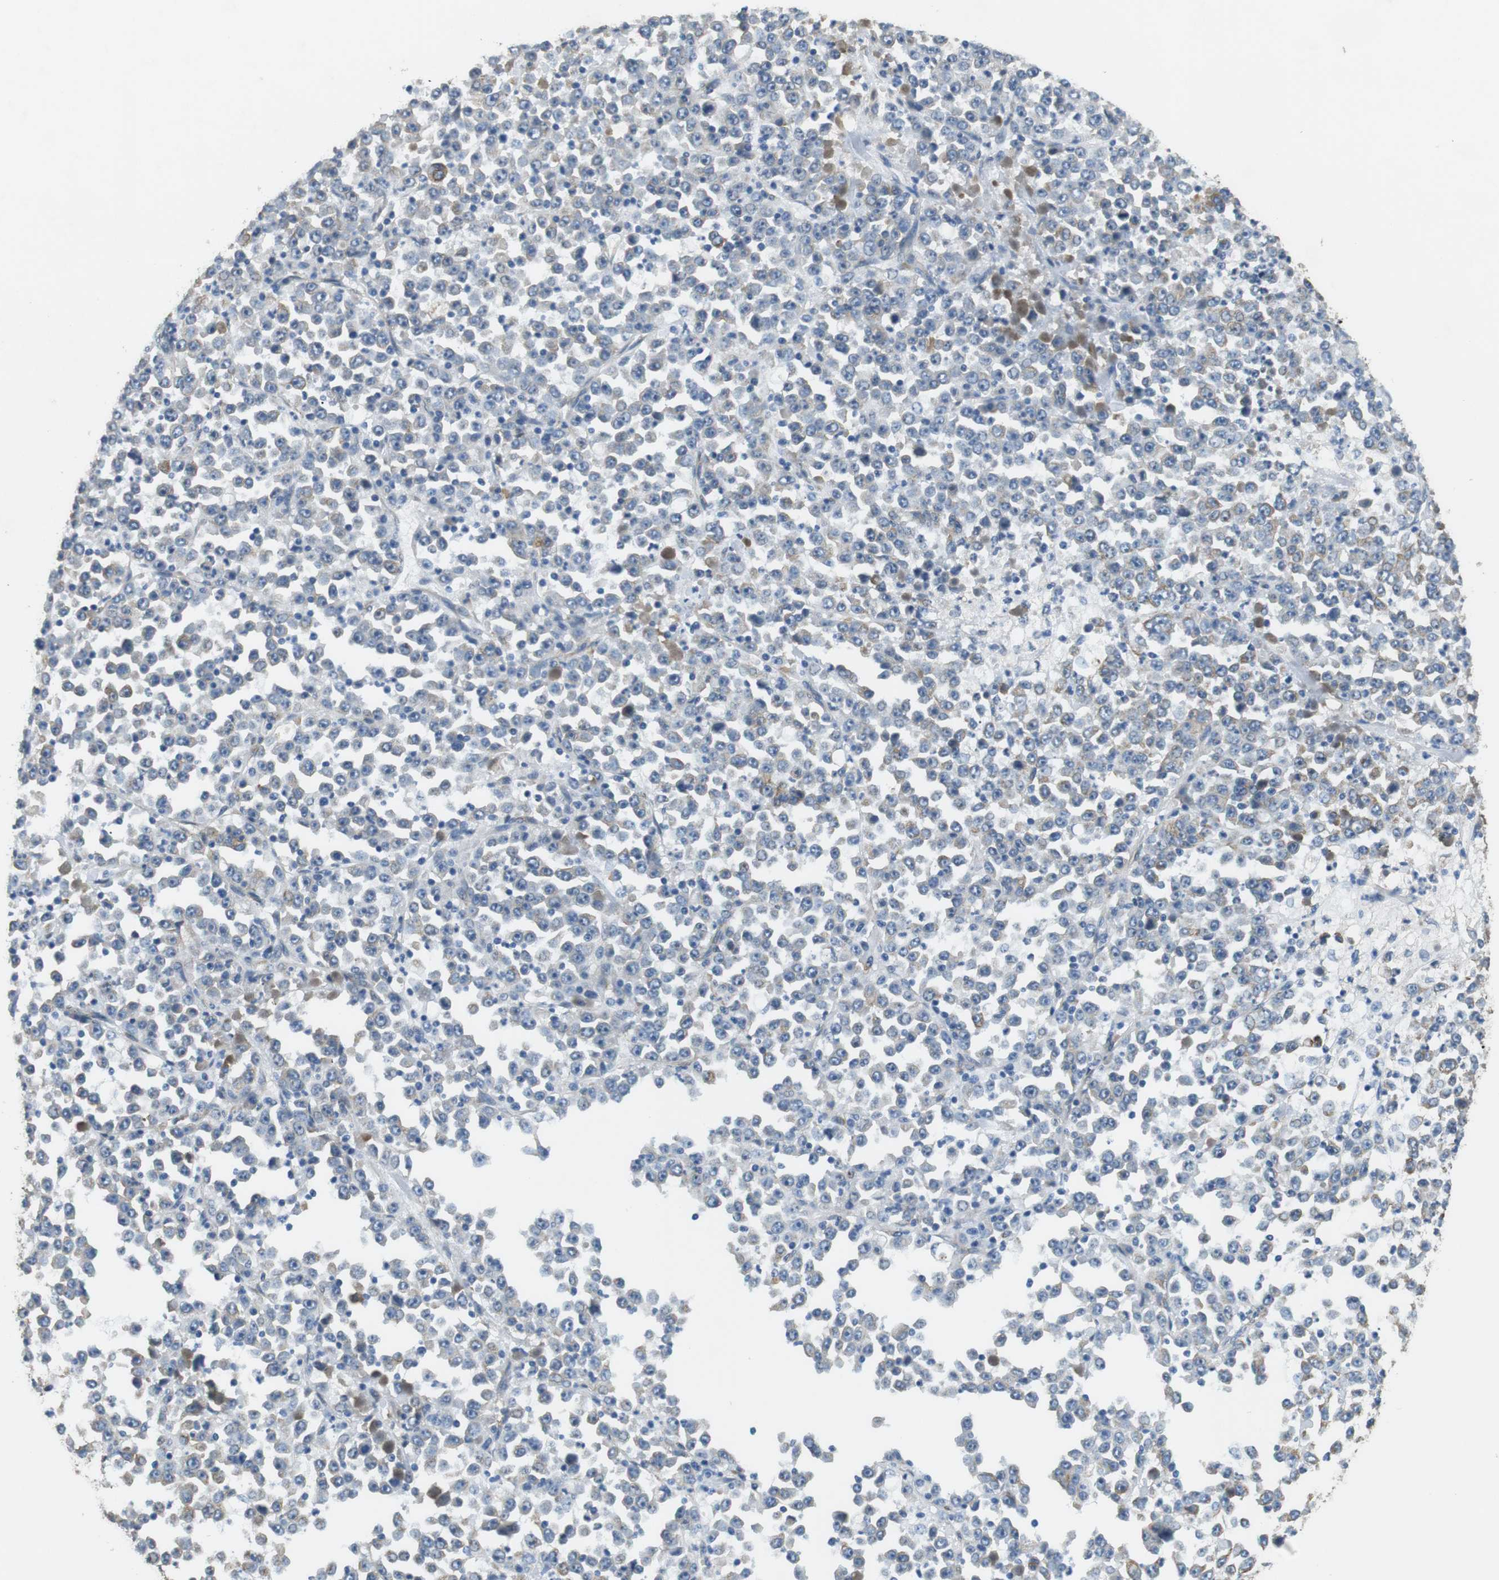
{"staining": {"intensity": "negative", "quantity": "none", "location": "none"}, "tissue": "stomach cancer", "cell_type": "Tumor cells", "image_type": "cancer", "snomed": [{"axis": "morphology", "description": "Normal tissue, NOS"}, {"axis": "morphology", "description": "Adenocarcinoma, NOS"}, {"axis": "topography", "description": "Stomach, upper"}, {"axis": "topography", "description": "Stomach"}], "caption": "Photomicrograph shows no significant protein expression in tumor cells of stomach cancer.", "gene": "UNC5CL", "patient": {"sex": "male", "age": 59}}